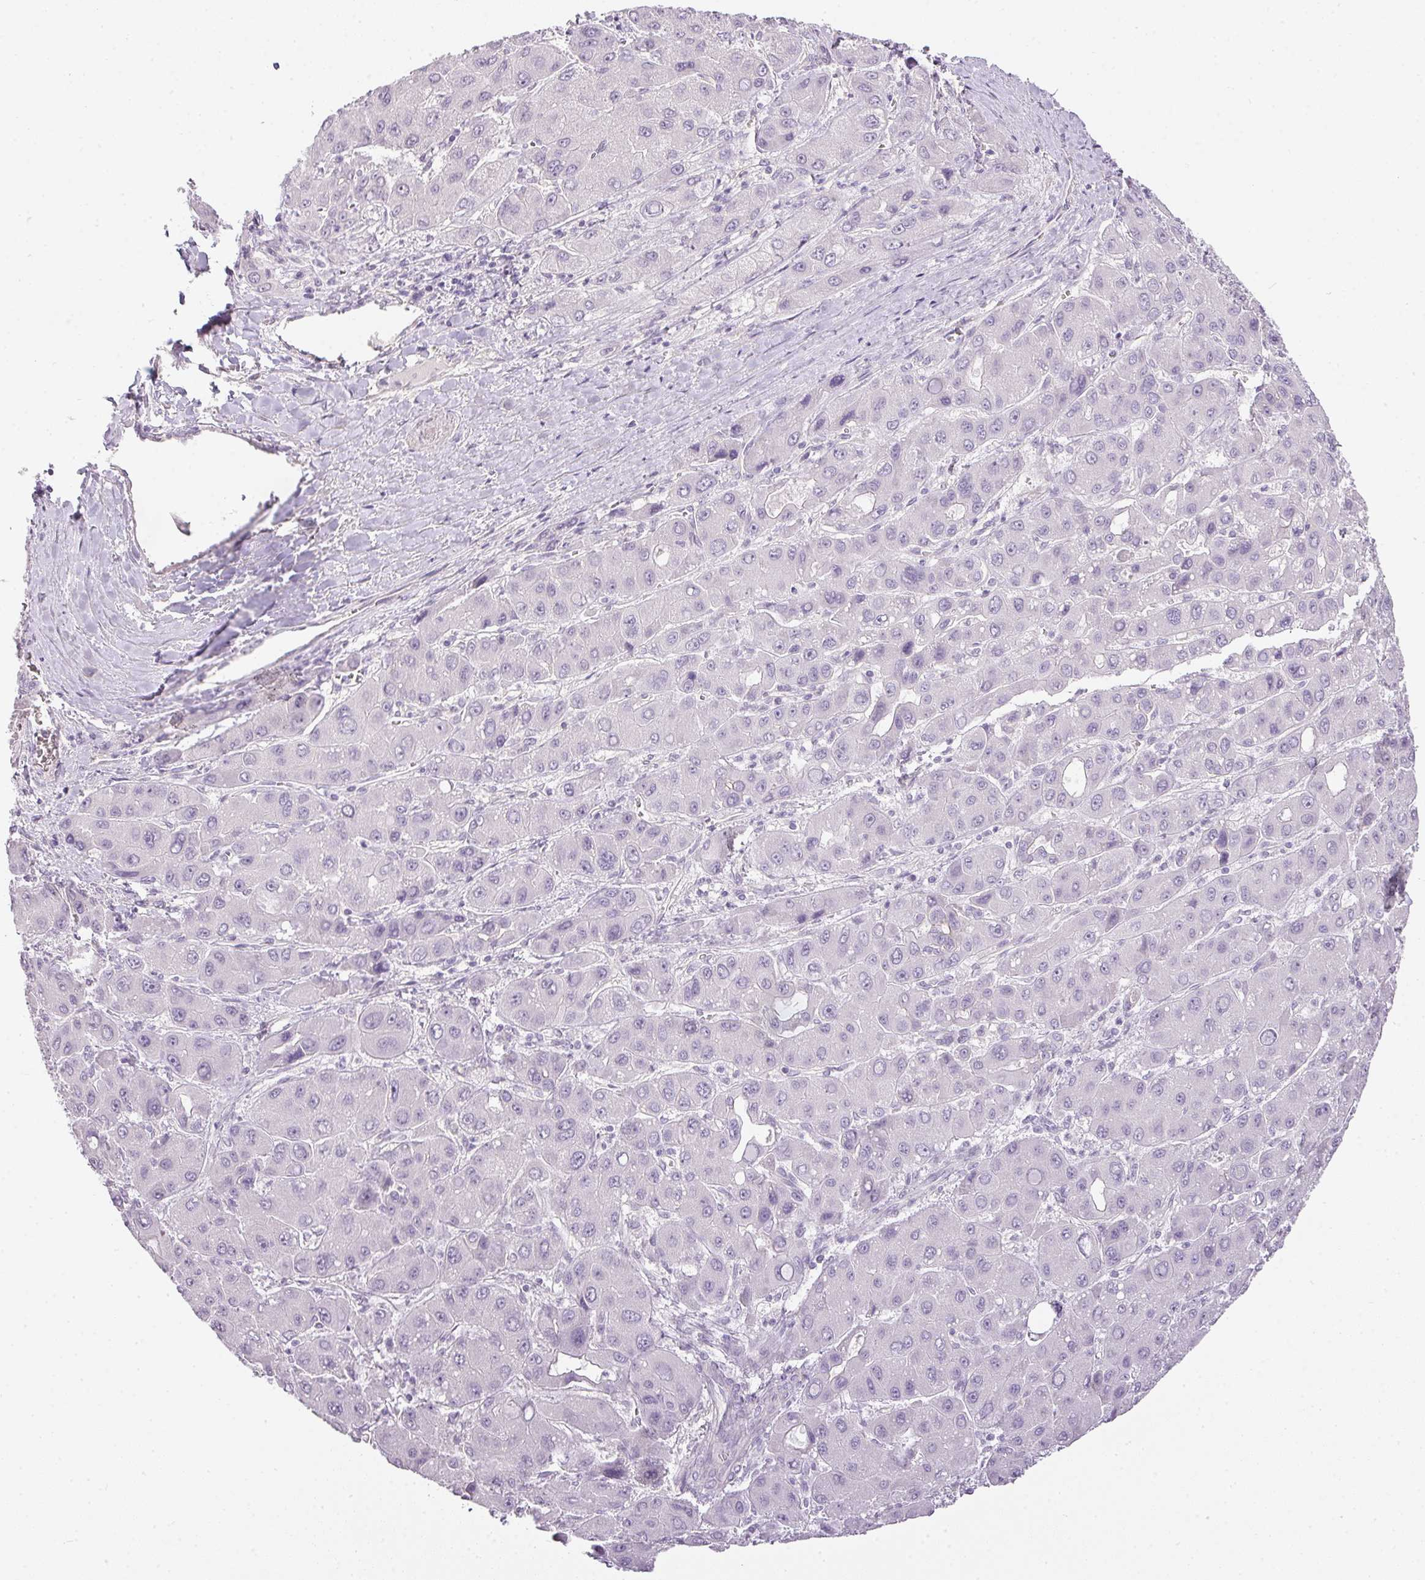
{"staining": {"intensity": "negative", "quantity": "none", "location": "none"}, "tissue": "liver cancer", "cell_type": "Tumor cells", "image_type": "cancer", "snomed": [{"axis": "morphology", "description": "Carcinoma, Hepatocellular, NOS"}, {"axis": "topography", "description": "Liver"}], "caption": "A photomicrograph of human liver cancer is negative for staining in tumor cells.", "gene": "RAX2", "patient": {"sex": "male", "age": 55}}